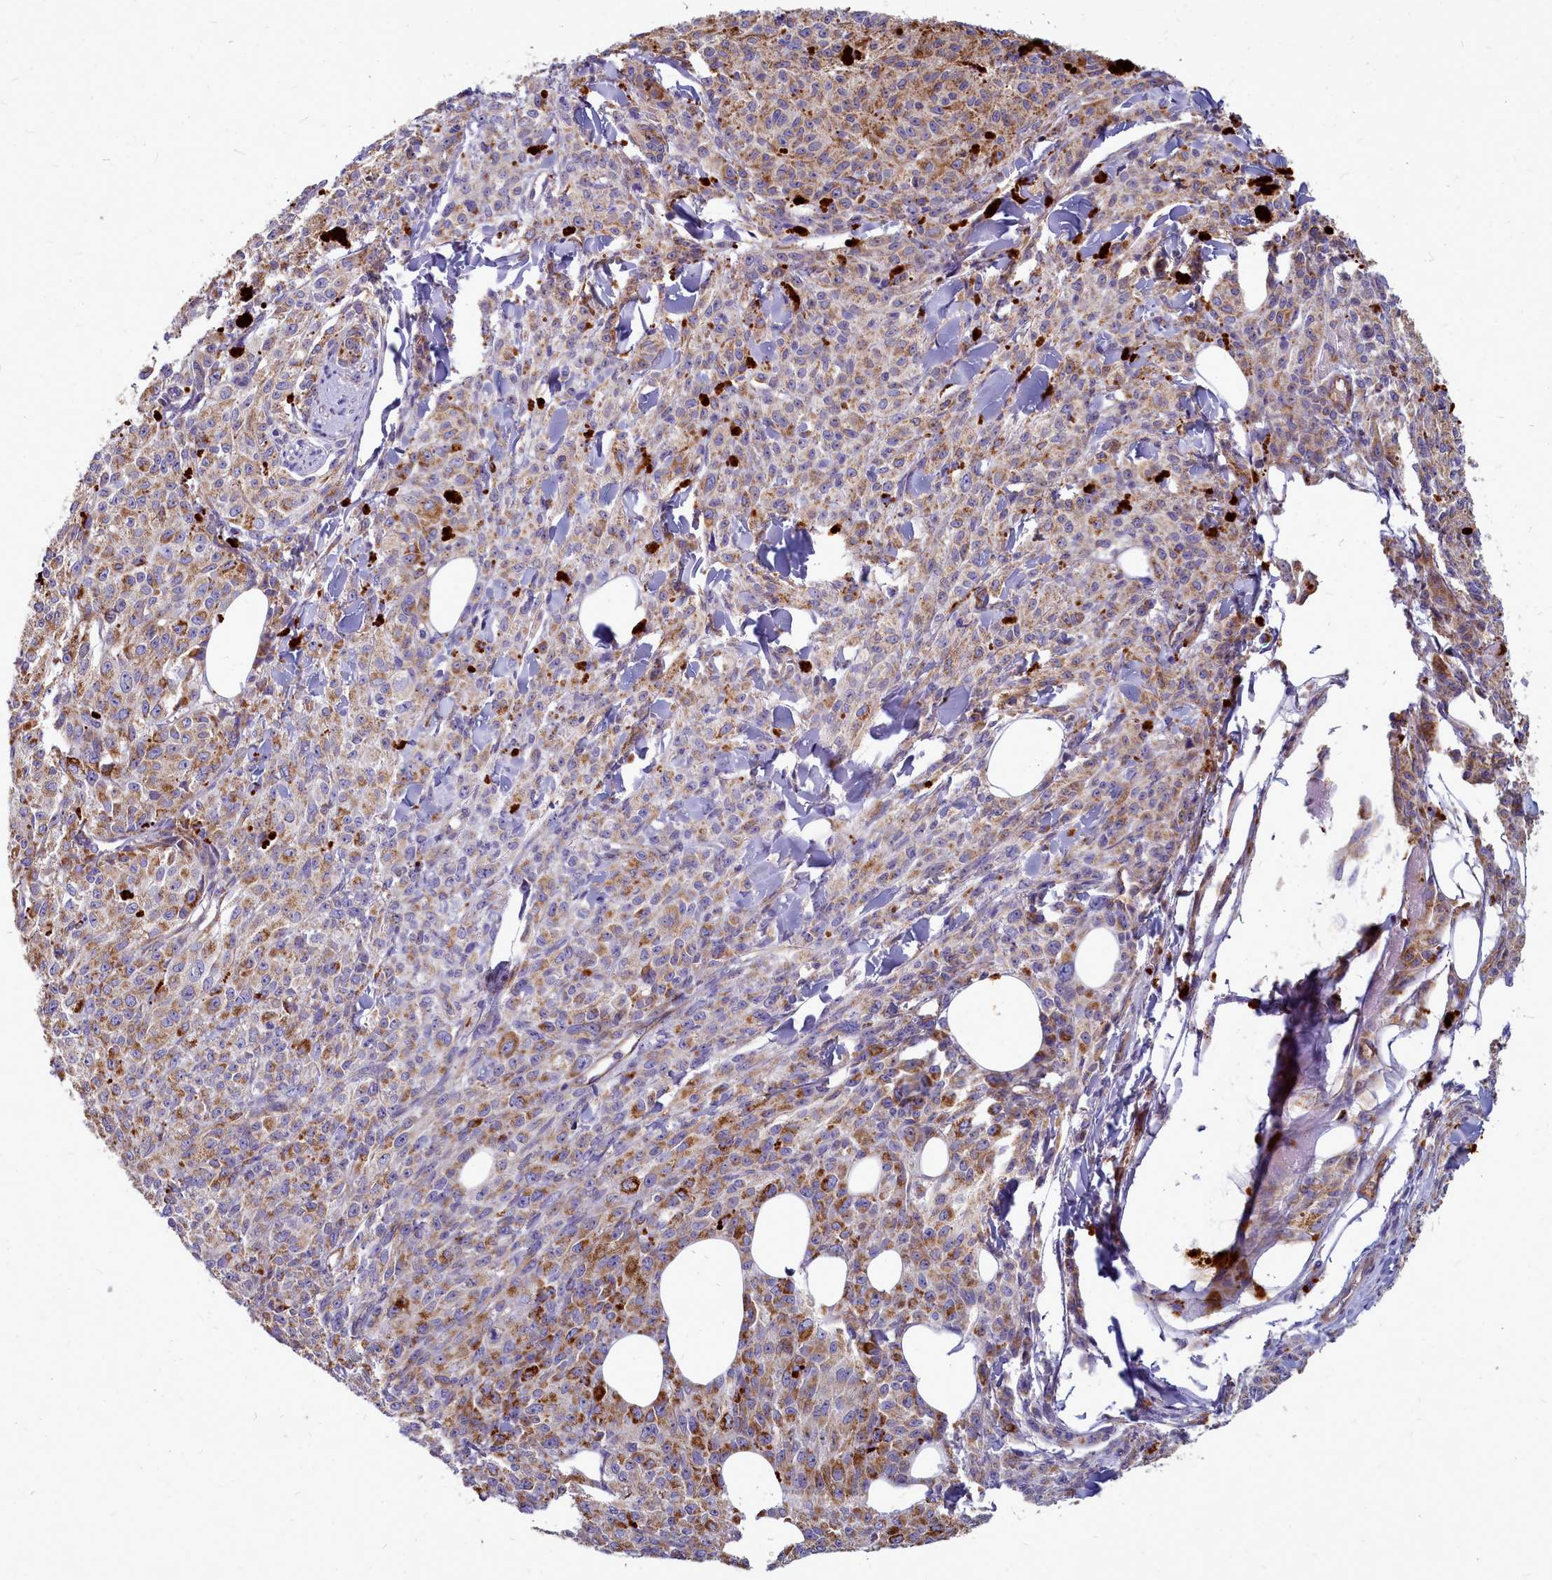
{"staining": {"intensity": "moderate", "quantity": ">75%", "location": "cytoplasmic/membranous"}, "tissue": "melanoma", "cell_type": "Tumor cells", "image_type": "cancer", "snomed": [{"axis": "morphology", "description": "Malignant melanoma, NOS"}, {"axis": "topography", "description": "Skin"}], "caption": "Protein expression analysis of malignant melanoma displays moderate cytoplasmic/membranous expression in about >75% of tumor cells.", "gene": "SMPD4", "patient": {"sex": "female", "age": 52}}